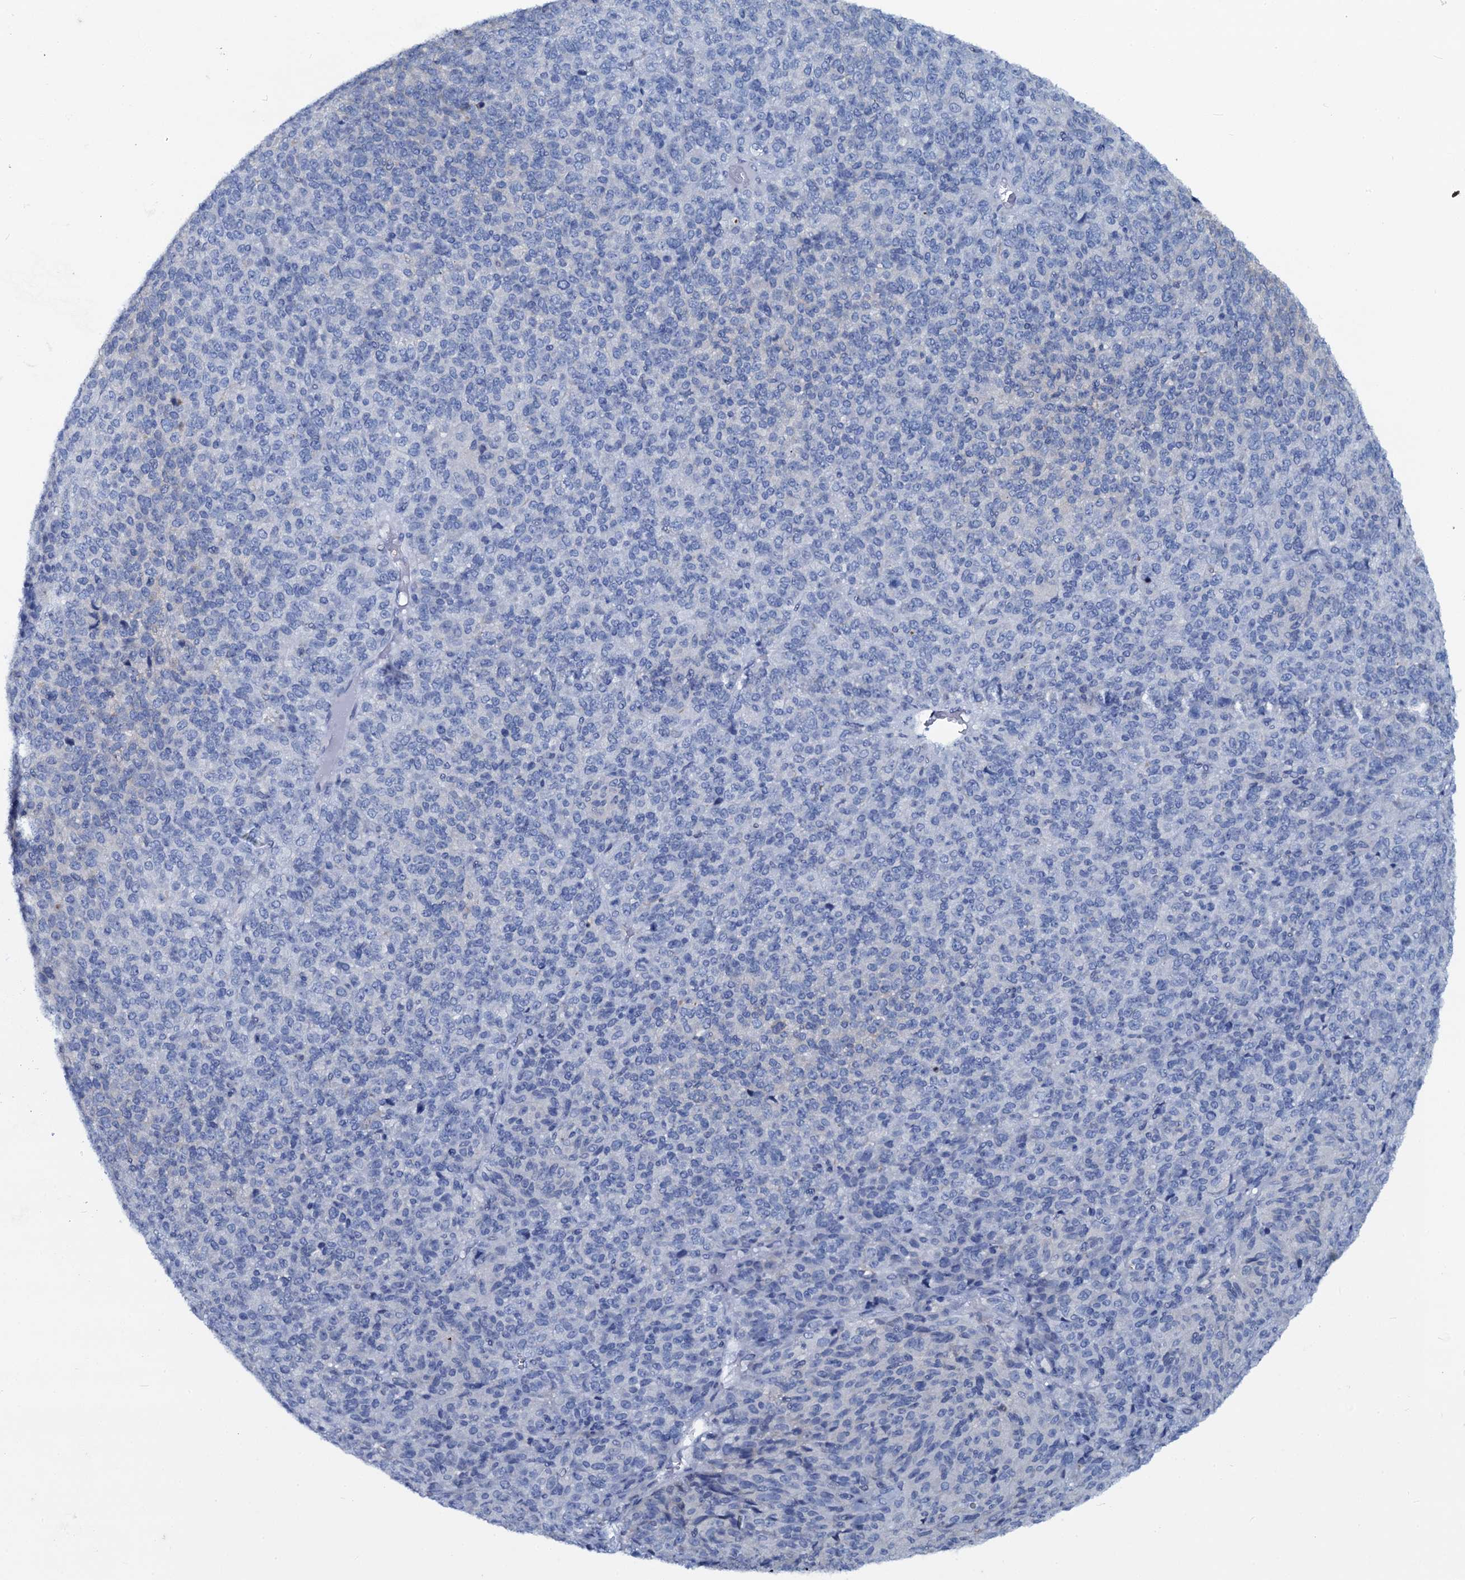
{"staining": {"intensity": "negative", "quantity": "none", "location": "none"}, "tissue": "melanoma", "cell_type": "Tumor cells", "image_type": "cancer", "snomed": [{"axis": "morphology", "description": "Malignant melanoma, Metastatic site"}, {"axis": "topography", "description": "Brain"}], "caption": "Tumor cells show no significant expression in malignant melanoma (metastatic site).", "gene": "SLC4A7", "patient": {"sex": "female", "age": 56}}